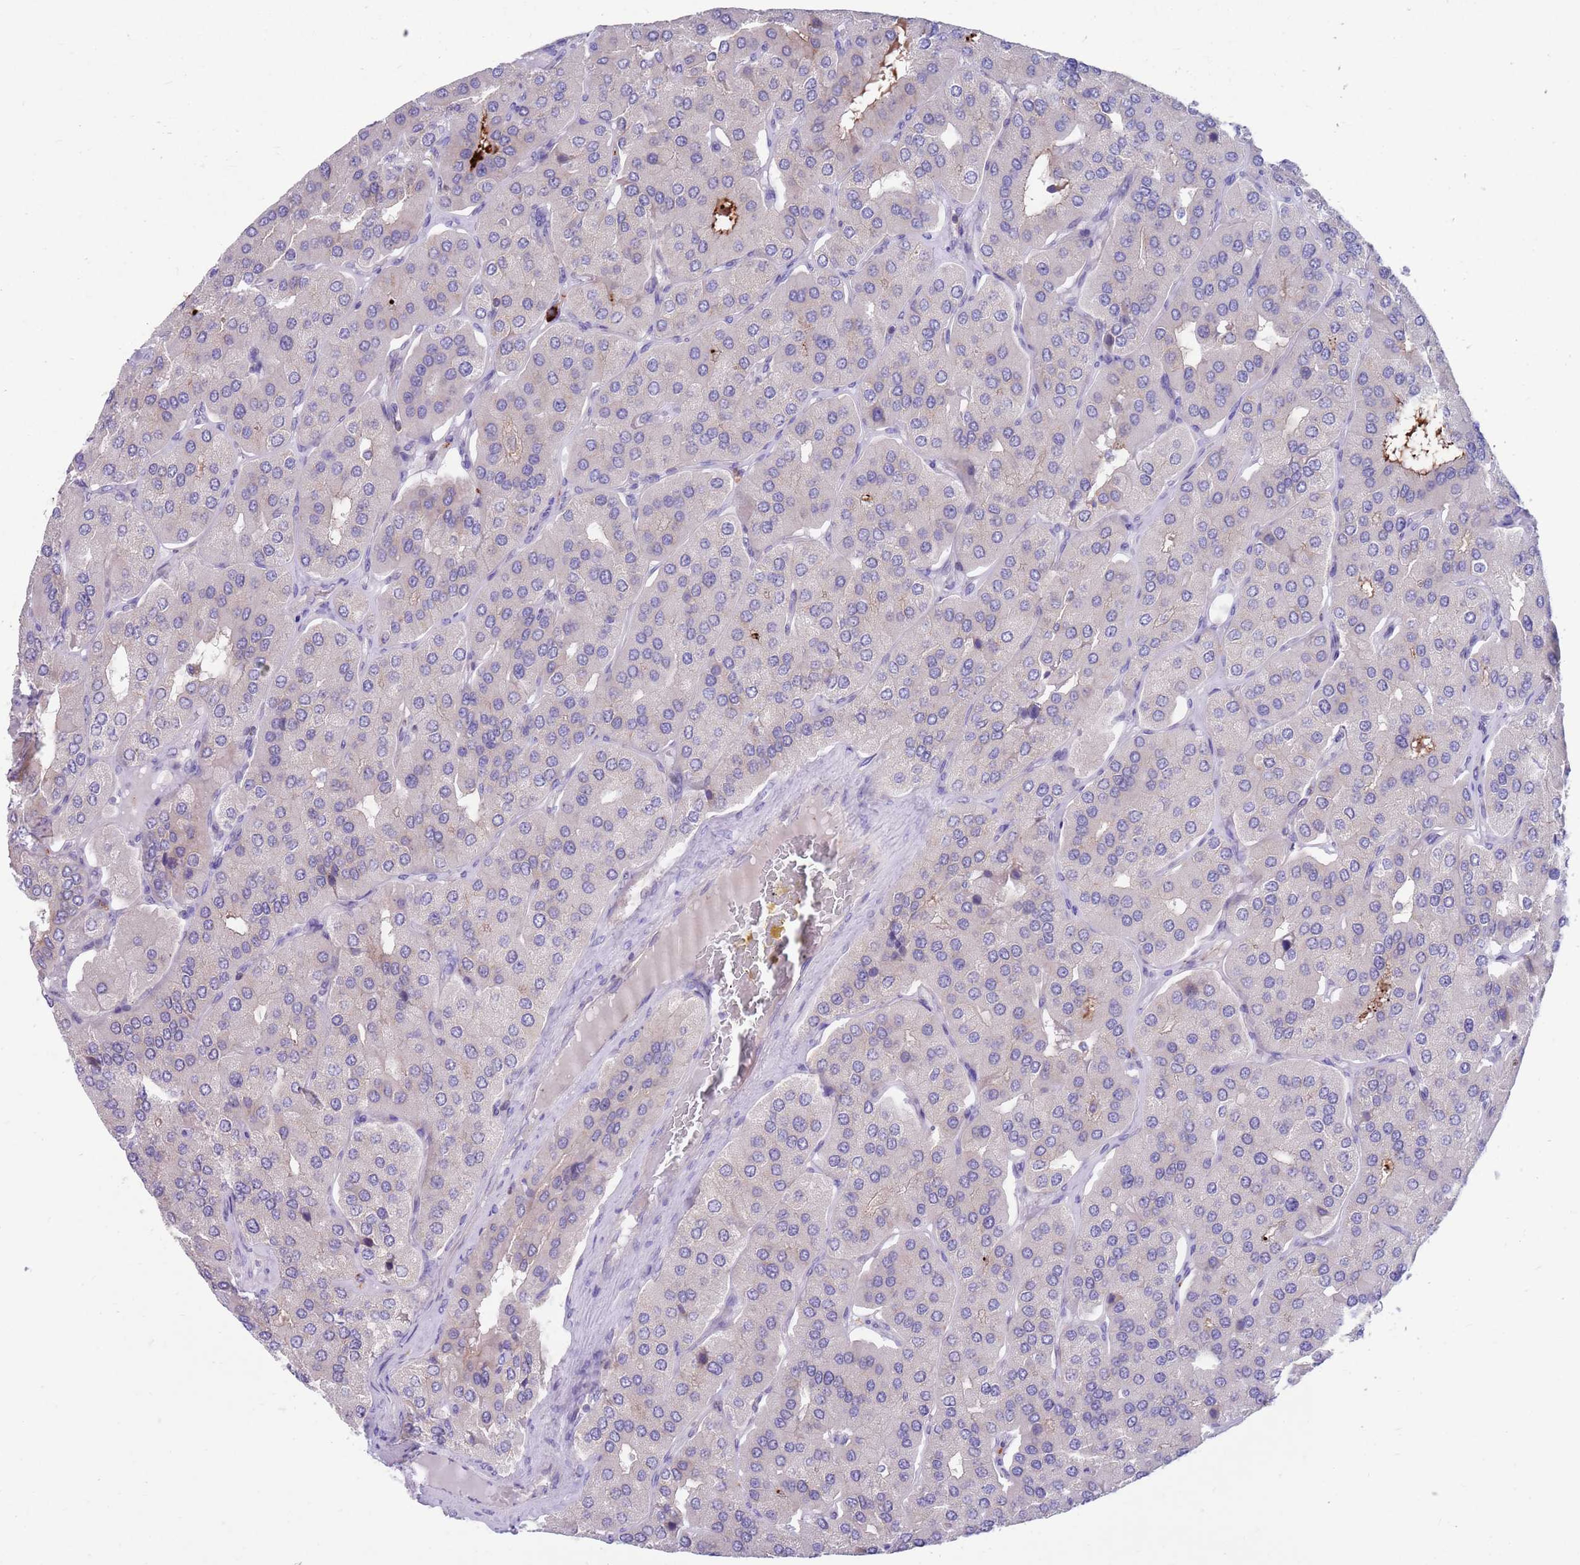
{"staining": {"intensity": "moderate", "quantity": "<25%", "location": "cytoplasmic/membranous"}, "tissue": "parathyroid gland", "cell_type": "Glandular cells", "image_type": "normal", "snomed": [{"axis": "morphology", "description": "Normal tissue, NOS"}, {"axis": "morphology", "description": "Adenoma, NOS"}, {"axis": "topography", "description": "Parathyroid gland"}], "caption": "Protein staining reveals moderate cytoplasmic/membranous expression in approximately <25% of glandular cells in unremarkable parathyroid gland.", "gene": "KLHL29", "patient": {"sex": "female", "age": 86}}